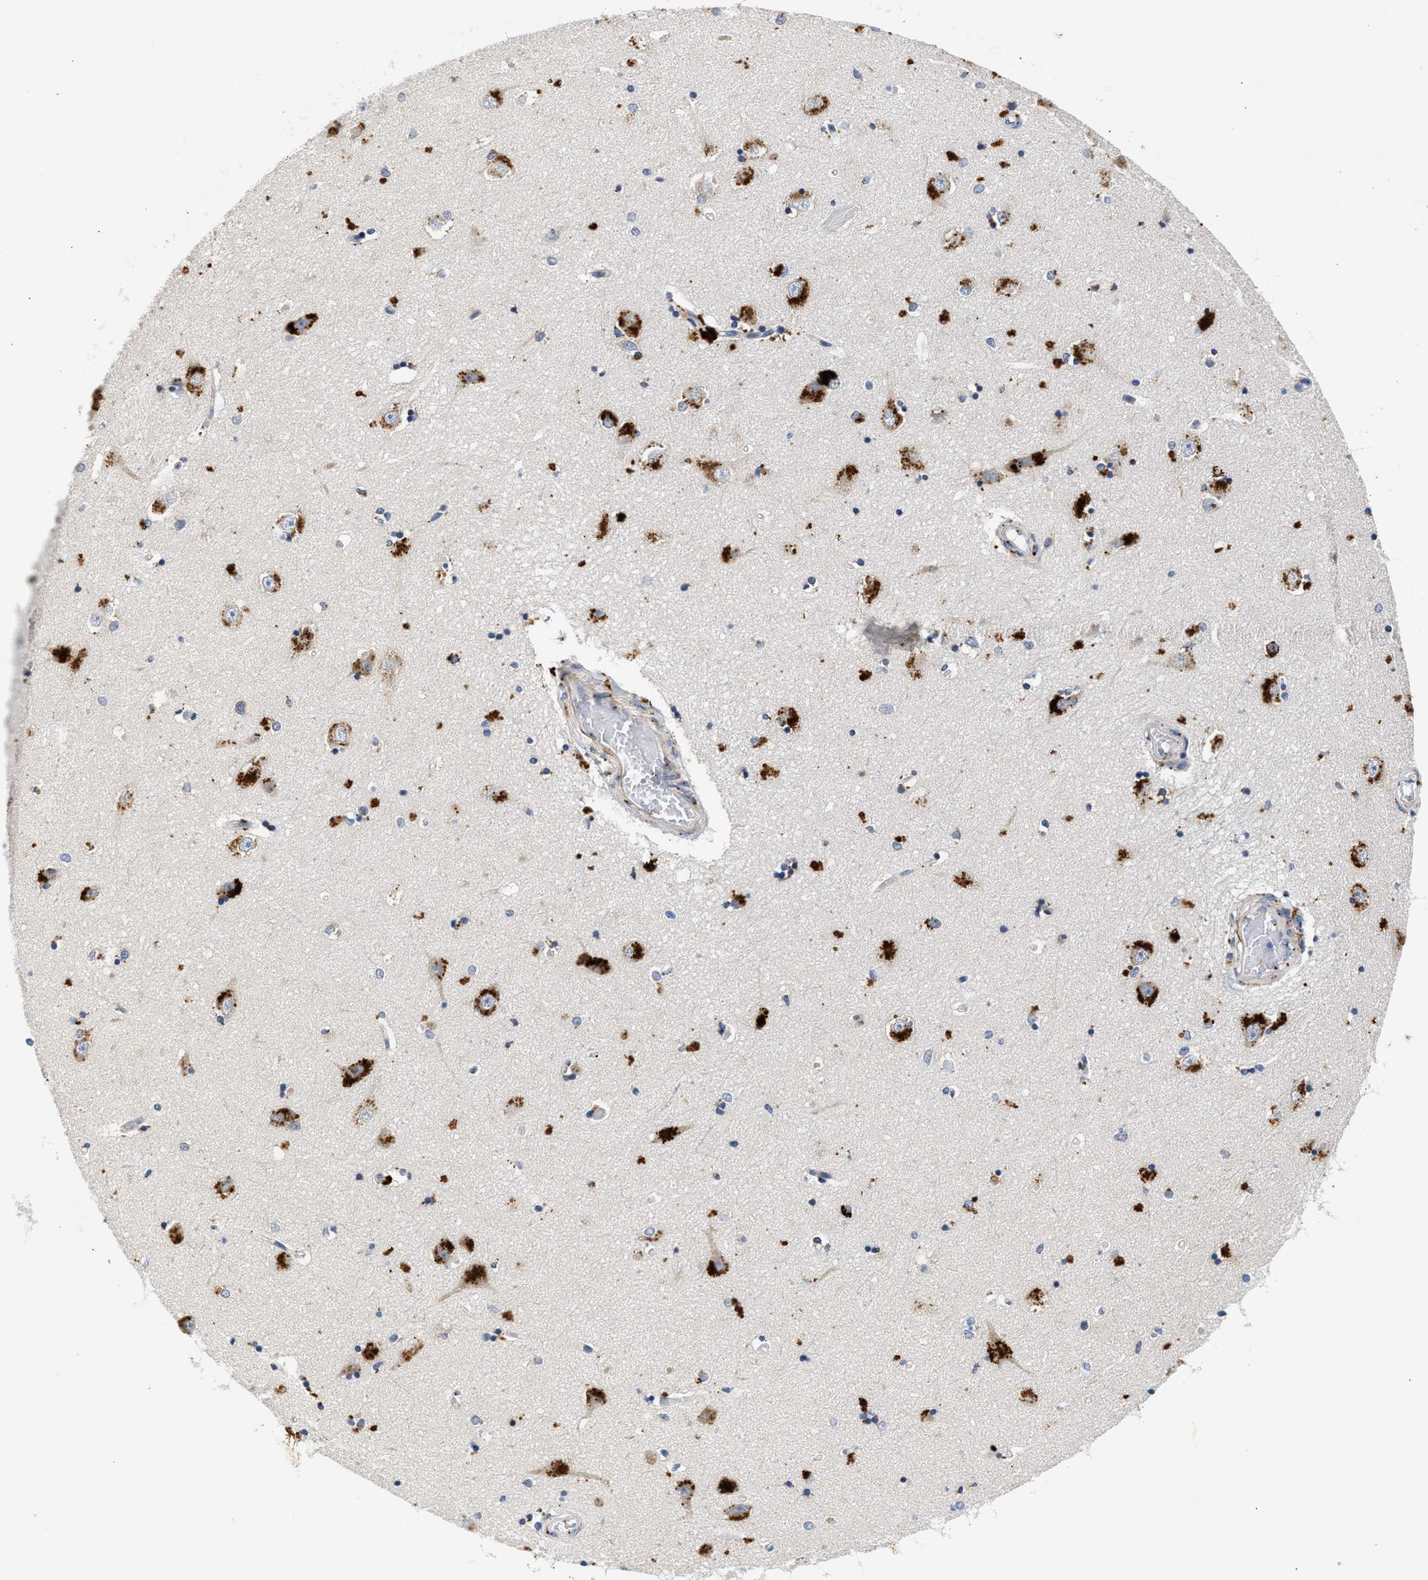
{"staining": {"intensity": "negative", "quantity": "none", "location": "none"}, "tissue": "hippocampus", "cell_type": "Glial cells", "image_type": "normal", "snomed": [{"axis": "morphology", "description": "Normal tissue, NOS"}, {"axis": "topography", "description": "Hippocampus"}], "caption": "High power microscopy histopathology image of an immunohistochemistry histopathology image of normal hippocampus, revealing no significant positivity in glial cells.", "gene": "PPM1L", "patient": {"sex": "male", "age": 45}}